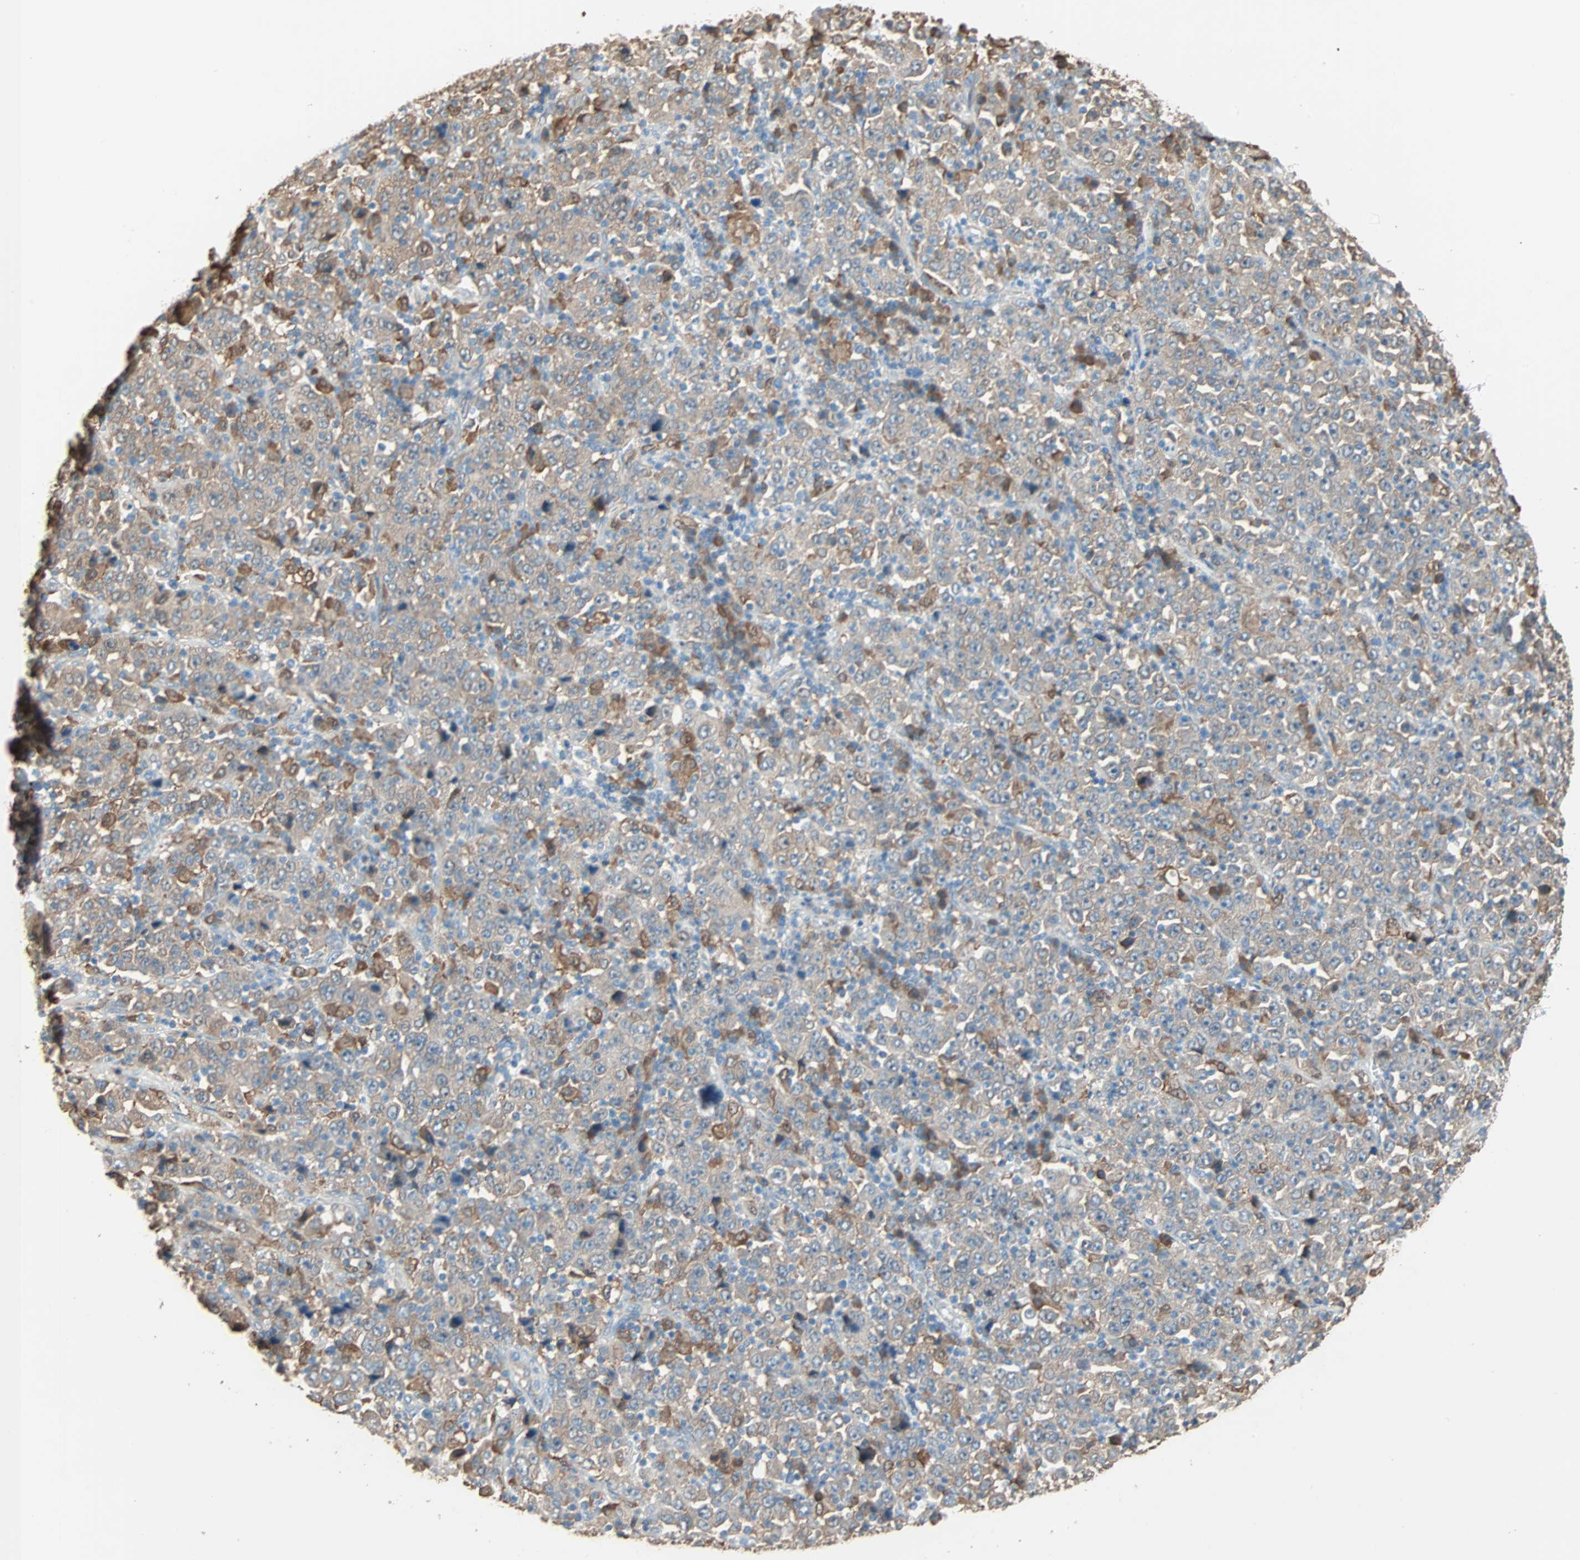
{"staining": {"intensity": "moderate", "quantity": ">75%", "location": "cytoplasmic/membranous"}, "tissue": "stomach cancer", "cell_type": "Tumor cells", "image_type": "cancer", "snomed": [{"axis": "morphology", "description": "Normal tissue, NOS"}, {"axis": "morphology", "description": "Adenocarcinoma, NOS"}, {"axis": "topography", "description": "Stomach, upper"}, {"axis": "topography", "description": "Stomach"}], "caption": "Stomach cancer stained with a protein marker demonstrates moderate staining in tumor cells.", "gene": "PRDX1", "patient": {"sex": "male", "age": 59}}